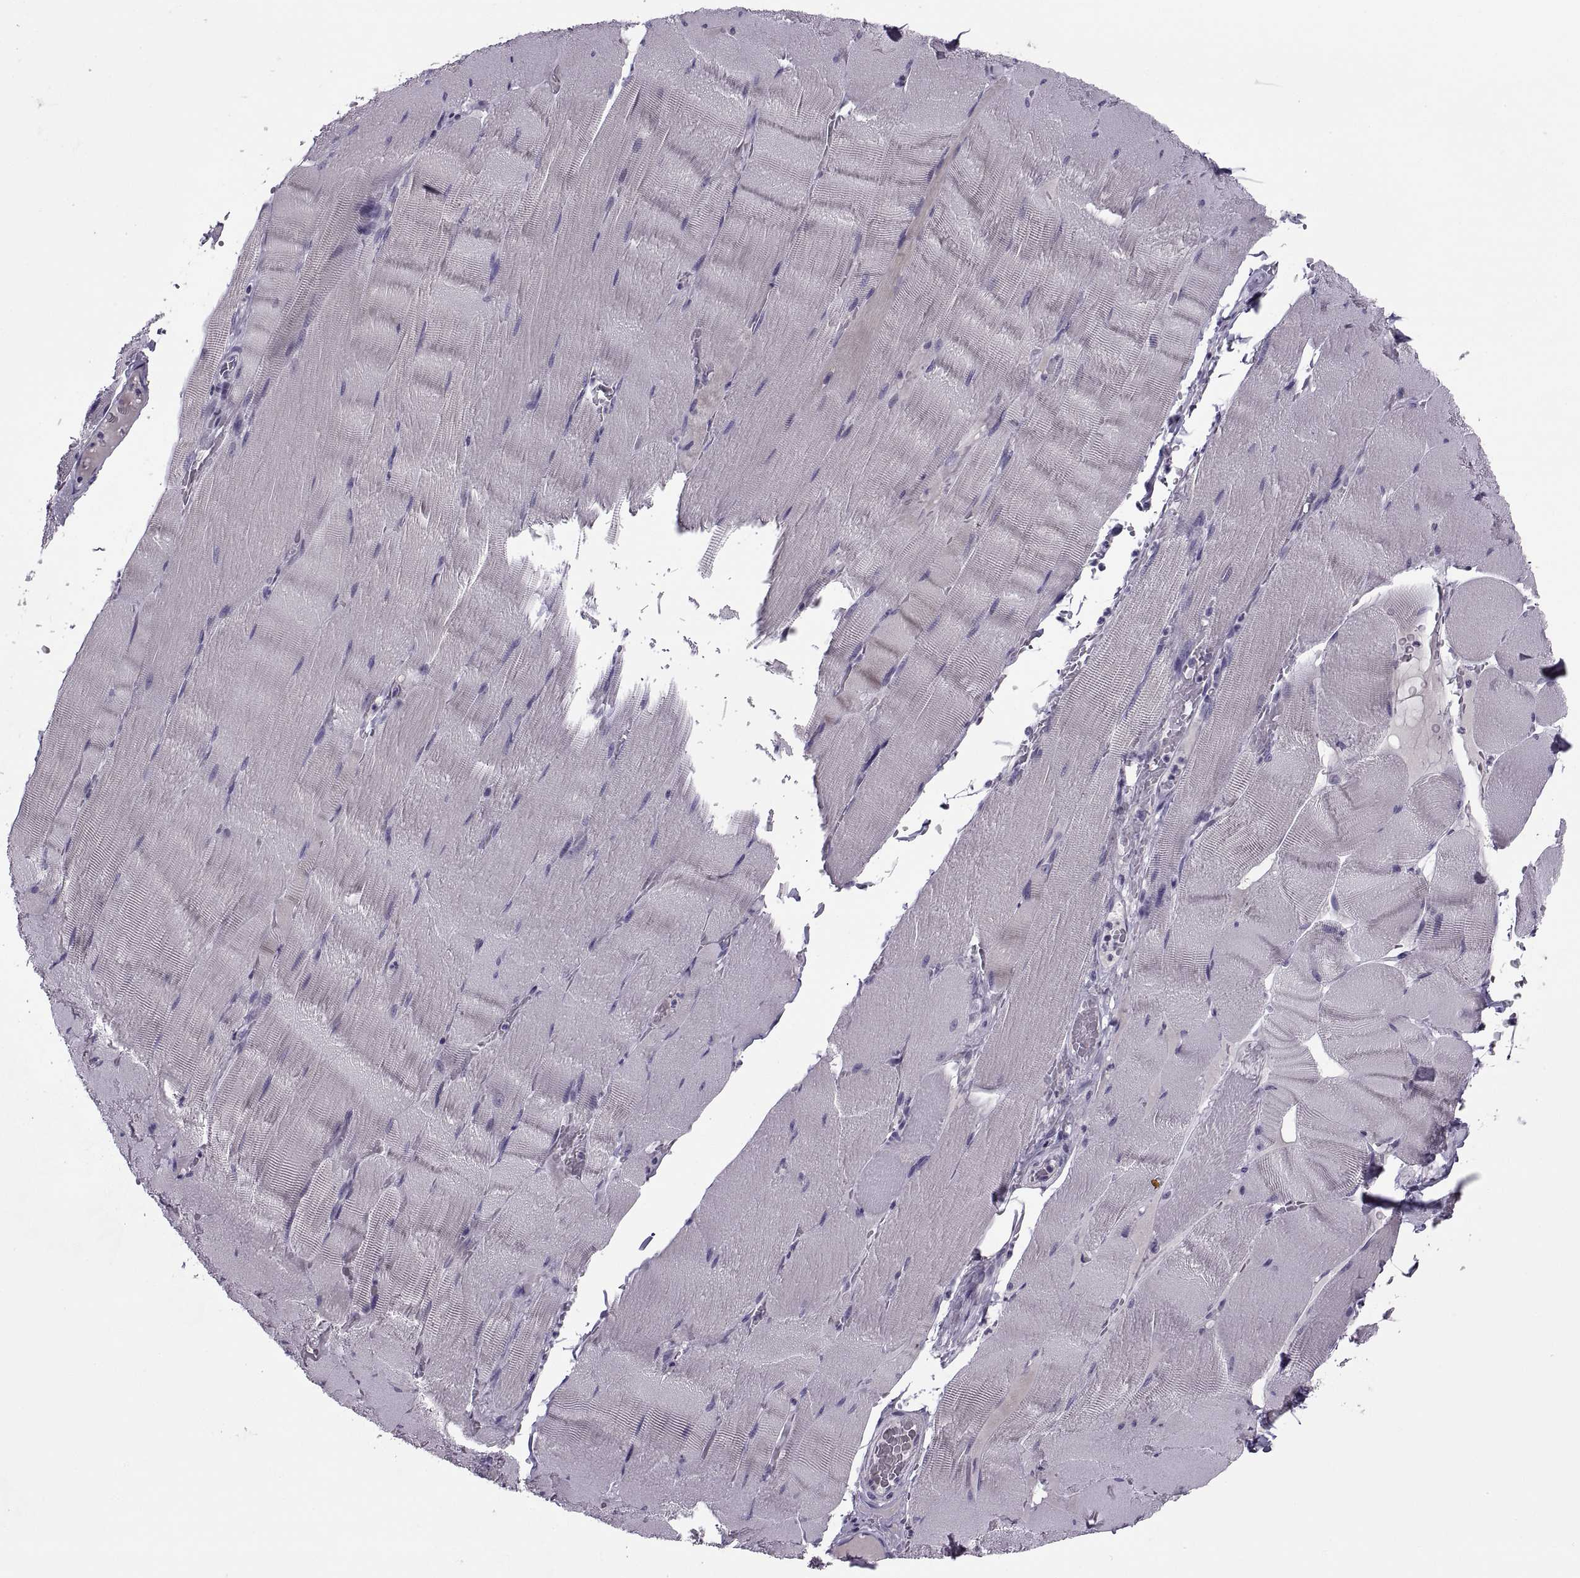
{"staining": {"intensity": "negative", "quantity": "none", "location": "none"}, "tissue": "skeletal muscle", "cell_type": "Myocytes", "image_type": "normal", "snomed": [{"axis": "morphology", "description": "Normal tissue, NOS"}, {"axis": "topography", "description": "Skeletal muscle"}], "caption": "Immunohistochemistry (IHC) photomicrograph of unremarkable skeletal muscle stained for a protein (brown), which exhibits no staining in myocytes. Nuclei are stained in blue.", "gene": "MAGEB1", "patient": {"sex": "male", "age": 56}}